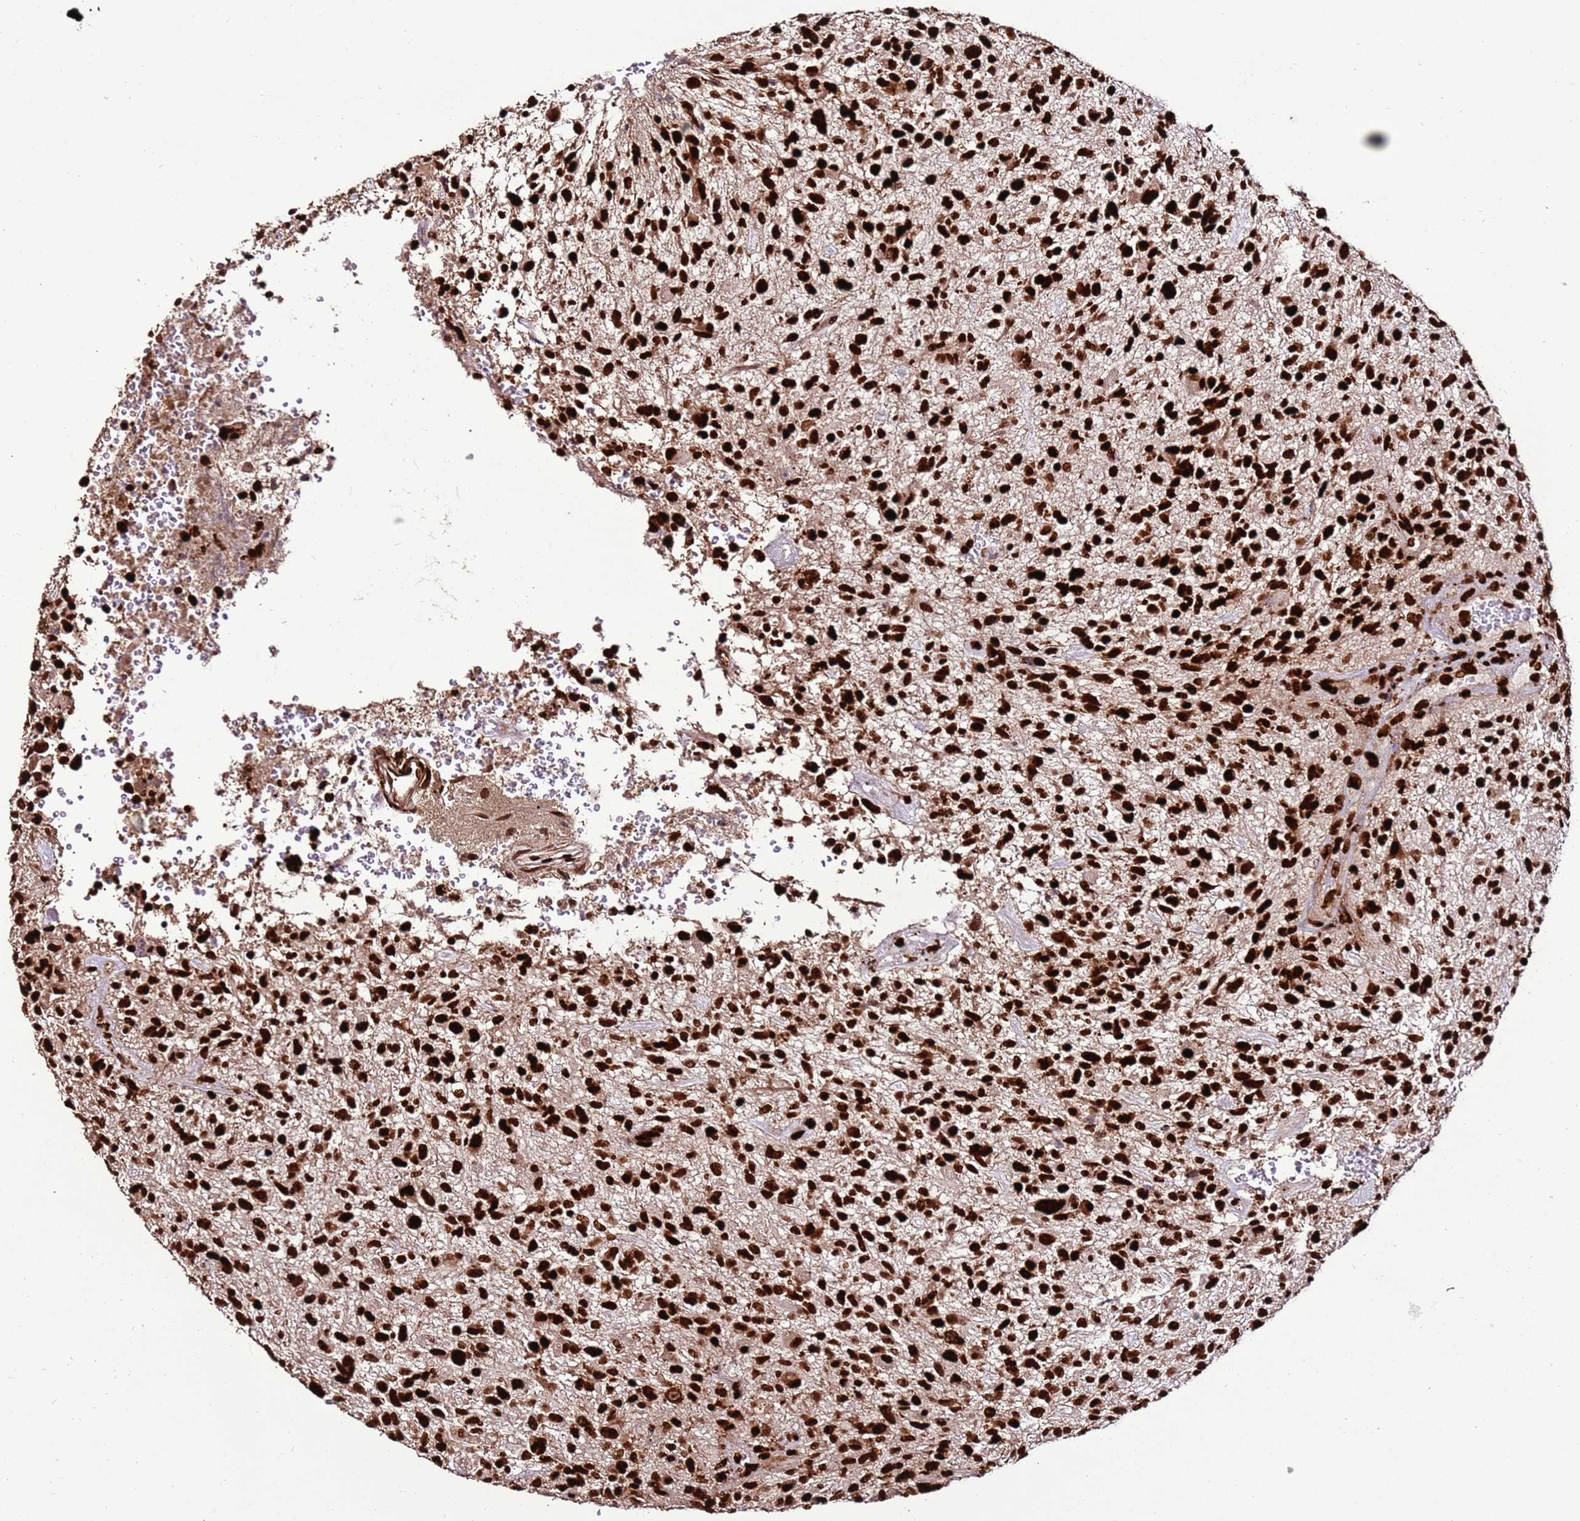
{"staining": {"intensity": "strong", "quantity": ">75%", "location": "nuclear"}, "tissue": "glioma", "cell_type": "Tumor cells", "image_type": "cancer", "snomed": [{"axis": "morphology", "description": "Glioma, malignant, High grade"}, {"axis": "topography", "description": "Brain"}], "caption": "Brown immunohistochemical staining in malignant high-grade glioma exhibits strong nuclear positivity in about >75% of tumor cells.", "gene": "HNRNPAB", "patient": {"sex": "male", "age": 47}}